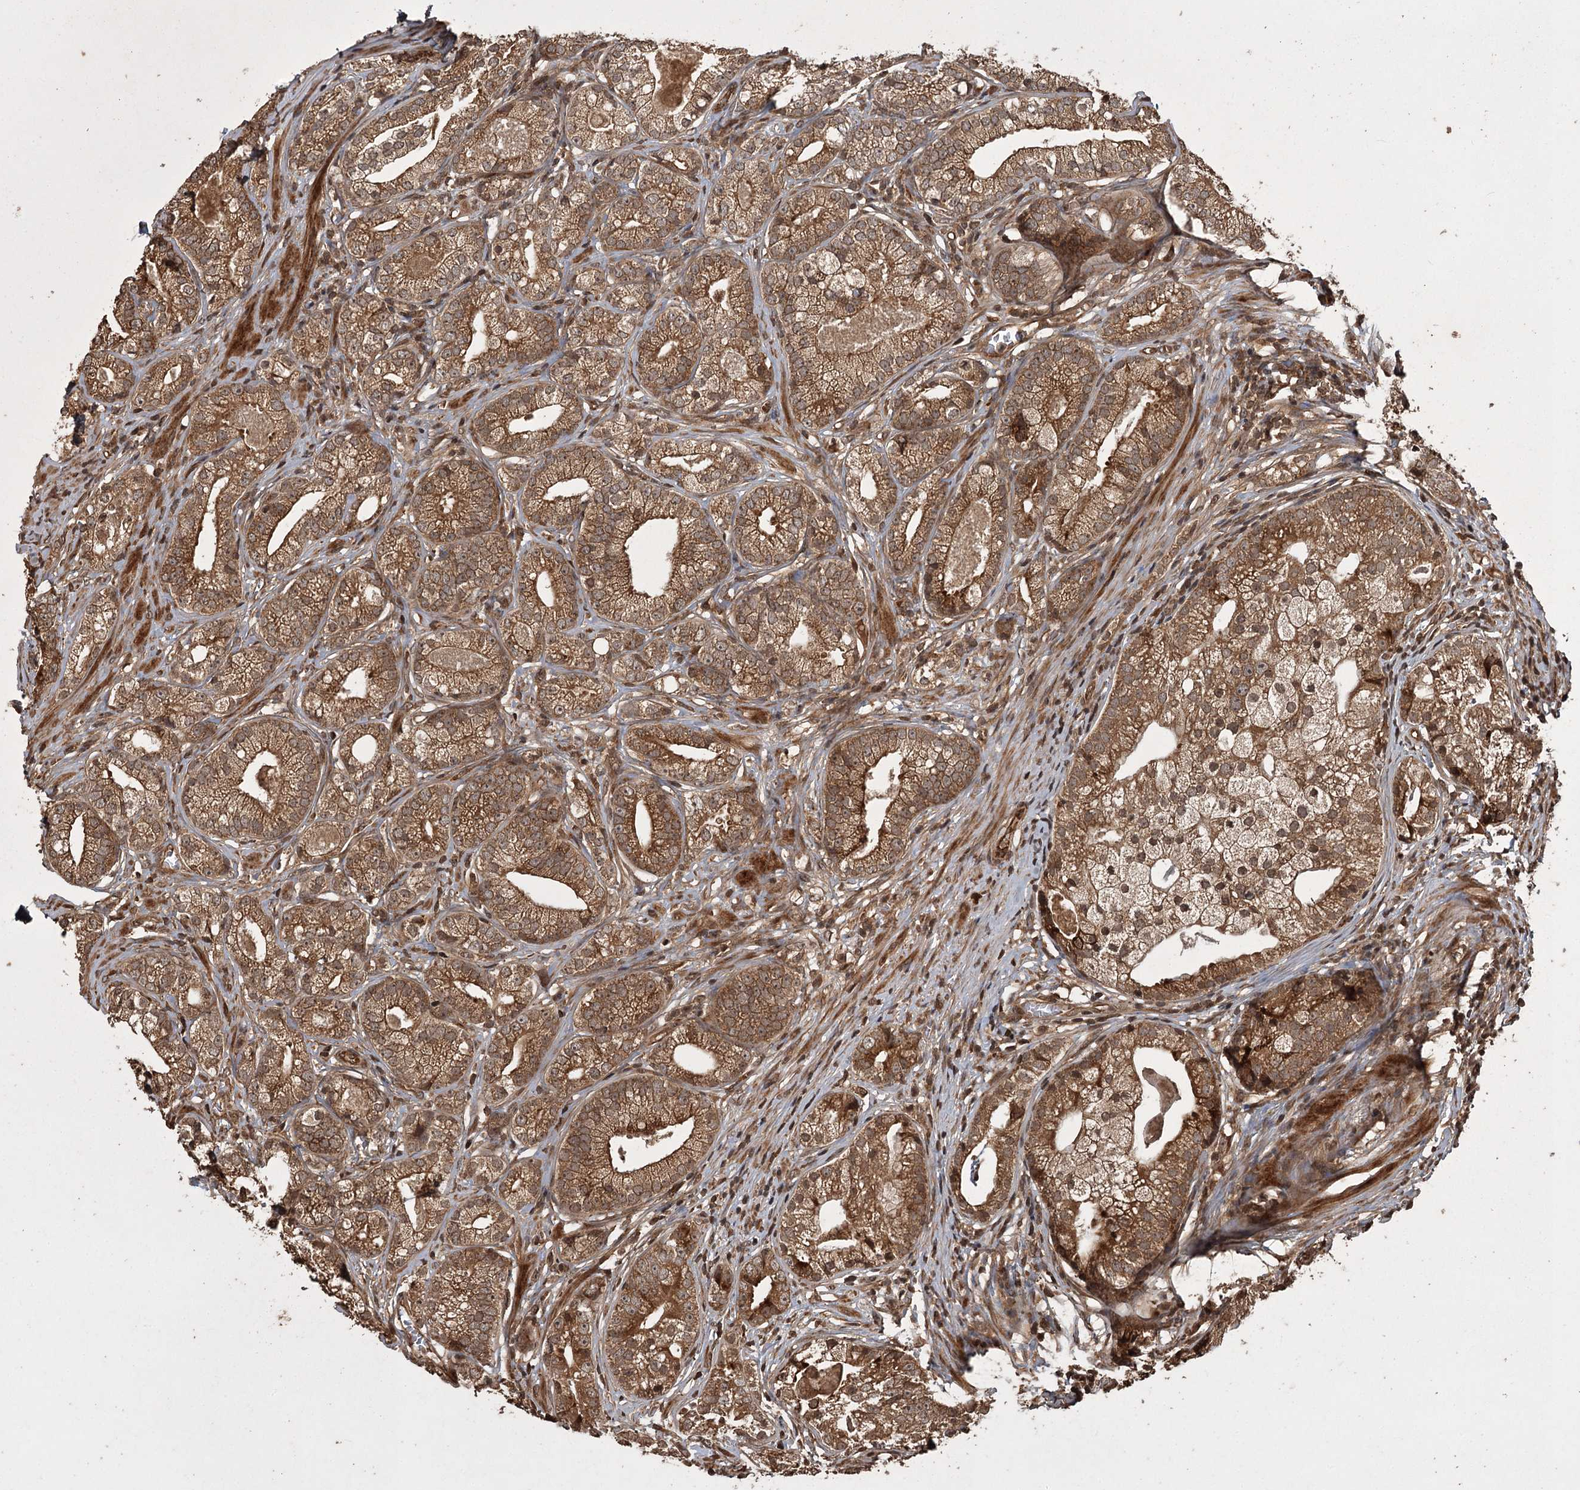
{"staining": {"intensity": "moderate", "quantity": ">75%", "location": "cytoplasmic/membranous"}, "tissue": "prostate cancer", "cell_type": "Tumor cells", "image_type": "cancer", "snomed": [{"axis": "morphology", "description": "Adenocarcinoma, High grade"}, {"axis": "topography", "description": "Prostate"}], "caption": "Adenocarcinoma (high-grade) (prostate) stained with immunohistochemistry shows moderate cytoplasmic/membranous staining in about >75% of tumor cells.", "gene": "RPAP3", "patient": {"sex": "male", "age": 69}}